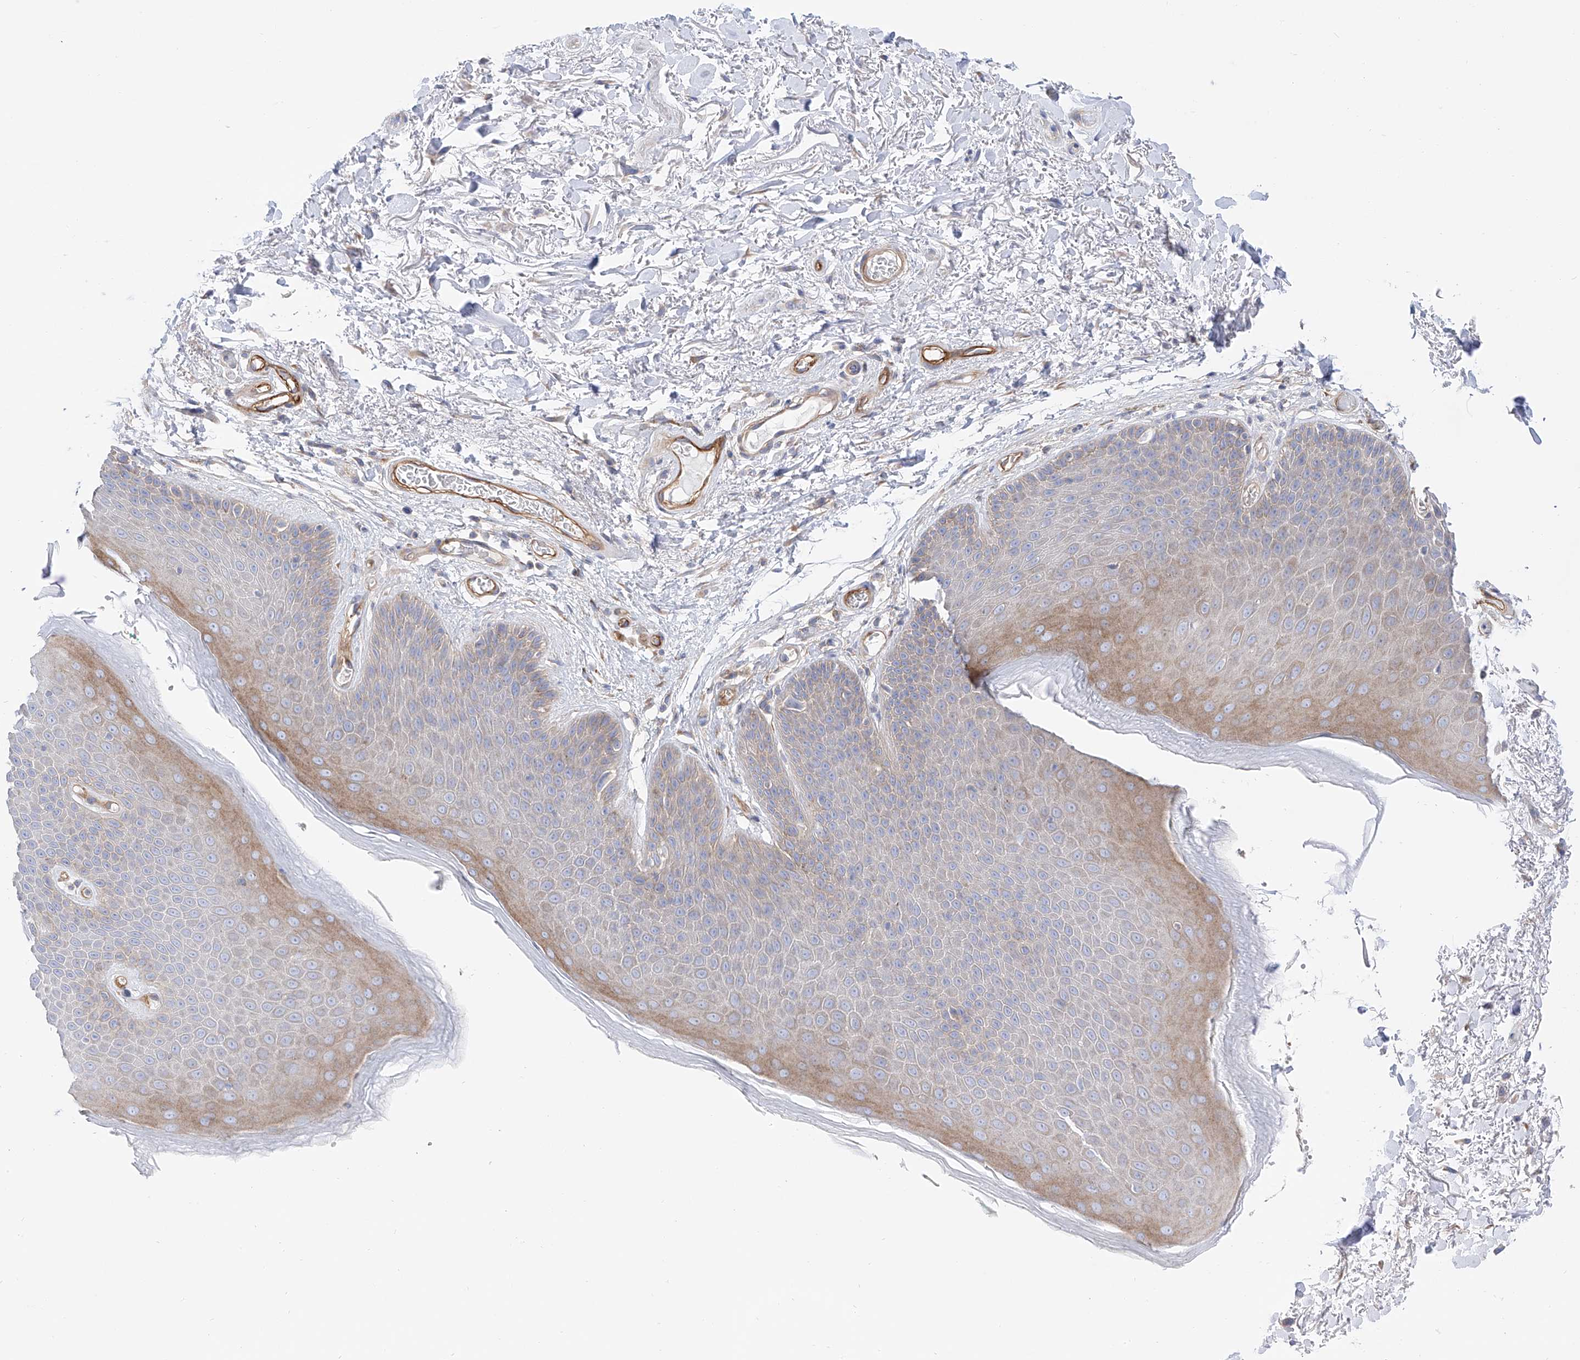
{"staining": {"intensity": "moderate", "quantity": "<25%", "location": "cytoplasmic/membranous"}, "tissue": "skin", "cell_type": "Epidermal cells", "image_type": "normal", "snomed": [{"axis": "morphology", "description": "Normal tissue, NOS"}, {"axis": "topography", "description": "Anal"}], "caption": "A micrograph showing moderate cytoplasmic/membranous positivity in about <25% of epidermal cells in normal skin, as visualized by brown immunohistochemical staining.", "gene": "LCA5", "patient": {"sex": "male", "age": 74}}